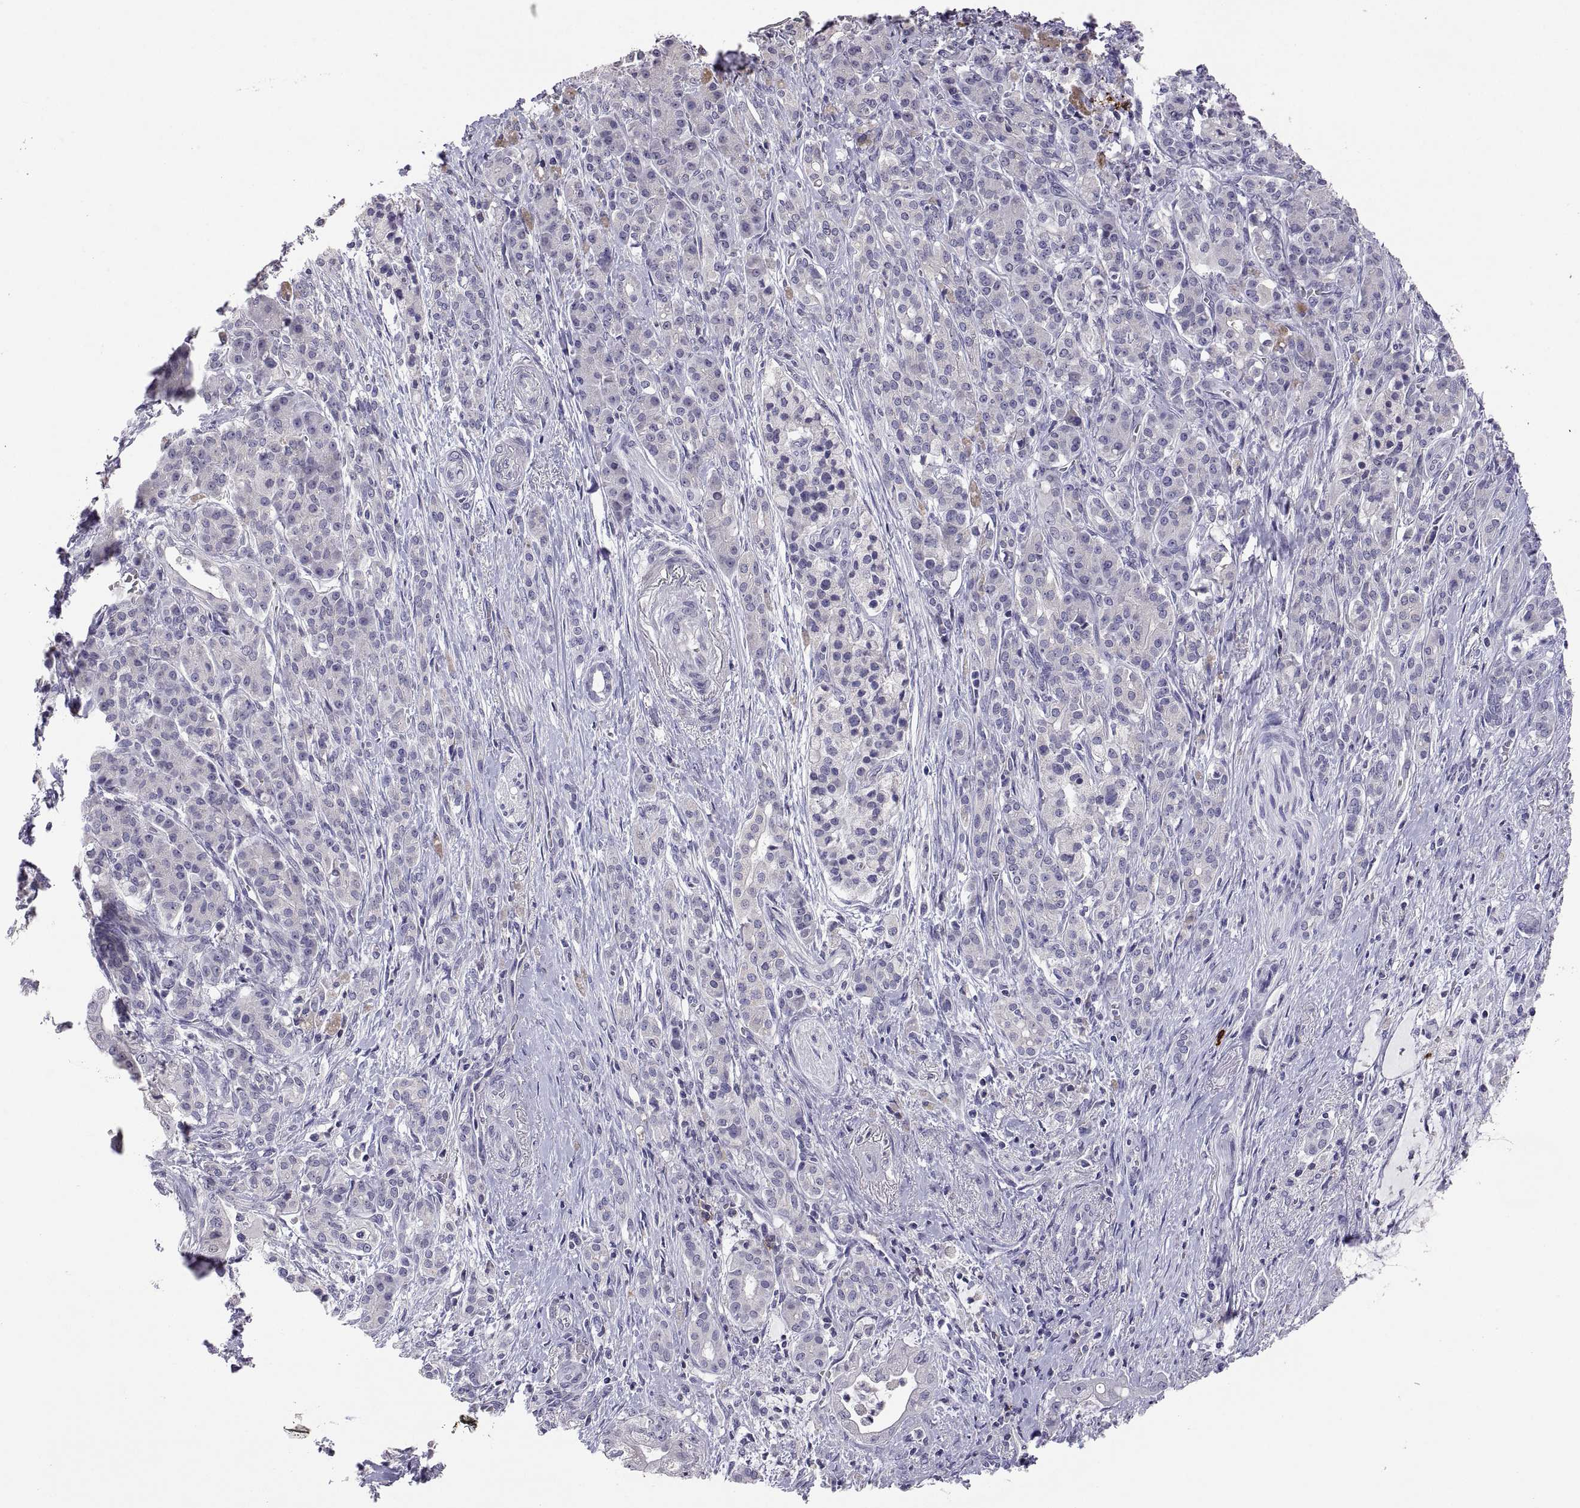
{"staining": {"intensity": "negative", "quantity": "none", "location": "none"}, "tissue": "pancreatic cancer", "cell_type": "Tumor cells", "image_type": "cancer", "snomed": [{"axis": "morphology", "description": "Normal tissue, NOS"}, {"axis": "morphology", "description": "Inflammation, NOS"}, {"axis": "morphology", "description": "Adenocarcinoma, NOS"}, {"axis": "topography", "description": "Pancreas"}], "caption": "Pancreatic cancer (adenocarcinoma) stained for a protein using IHC shows no positivity tumor cells.", "gene": "MS4A1", "patient": {"sex": "male", "age": 57}}